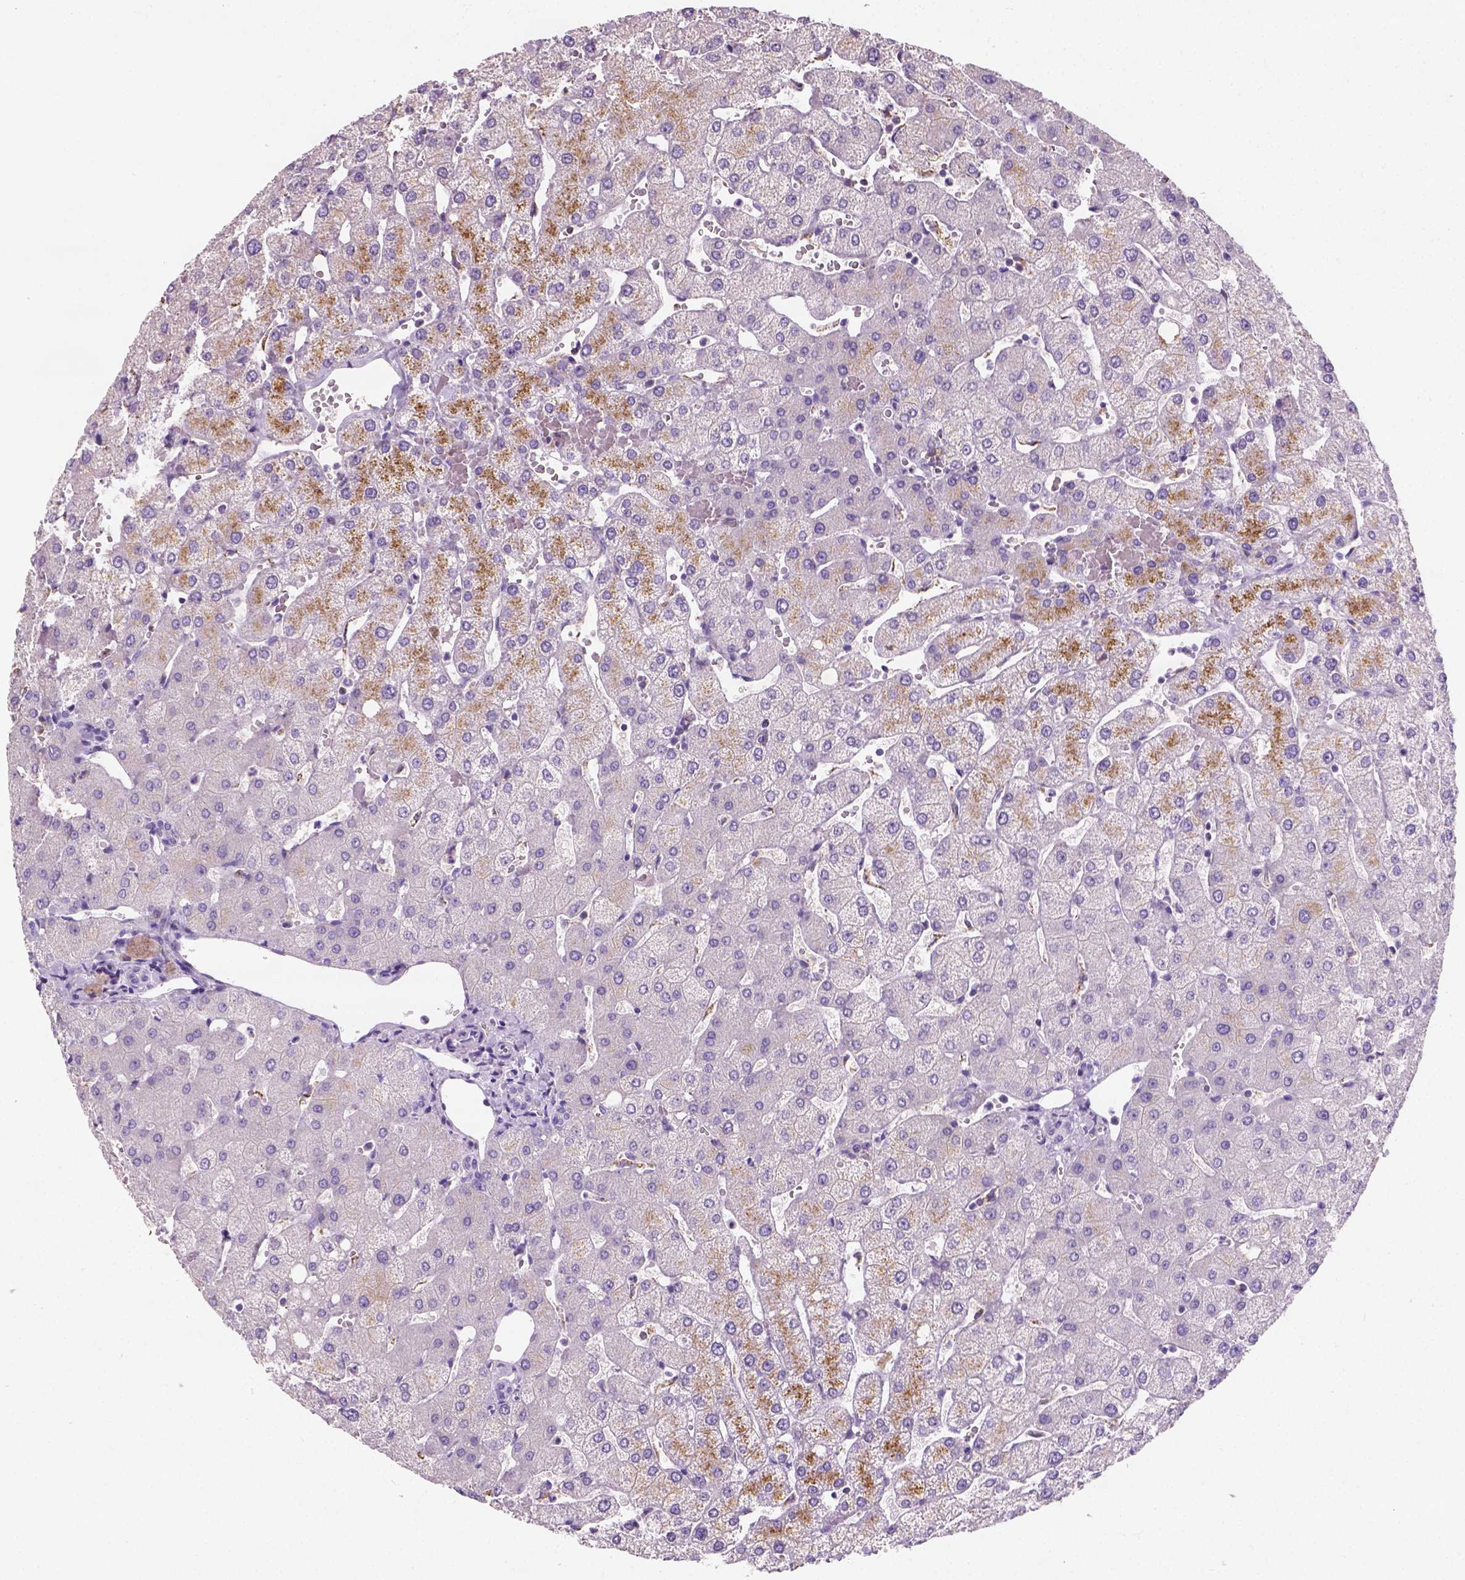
{"staining": {"intensity": "negative", "quantity": "none", "location": "none"}, "tissue": "liver", "cell_type": "Cholangiocytes", "image_type": "normal", "snomed": [{"axis": "morphology", "description": "Normal tissue, NOS"}, {"axis": "topography", "description": "Liver"}], "caption": "Immunohistochemistry micrograph of benign liver stained for a protein (brown), which reveals no staining in cholangiocytes. (DAB immunohistochemistry with hematoxylin counter stain).", "gene": "CHODL", "patient": {"sex": "female", "age": 54}}